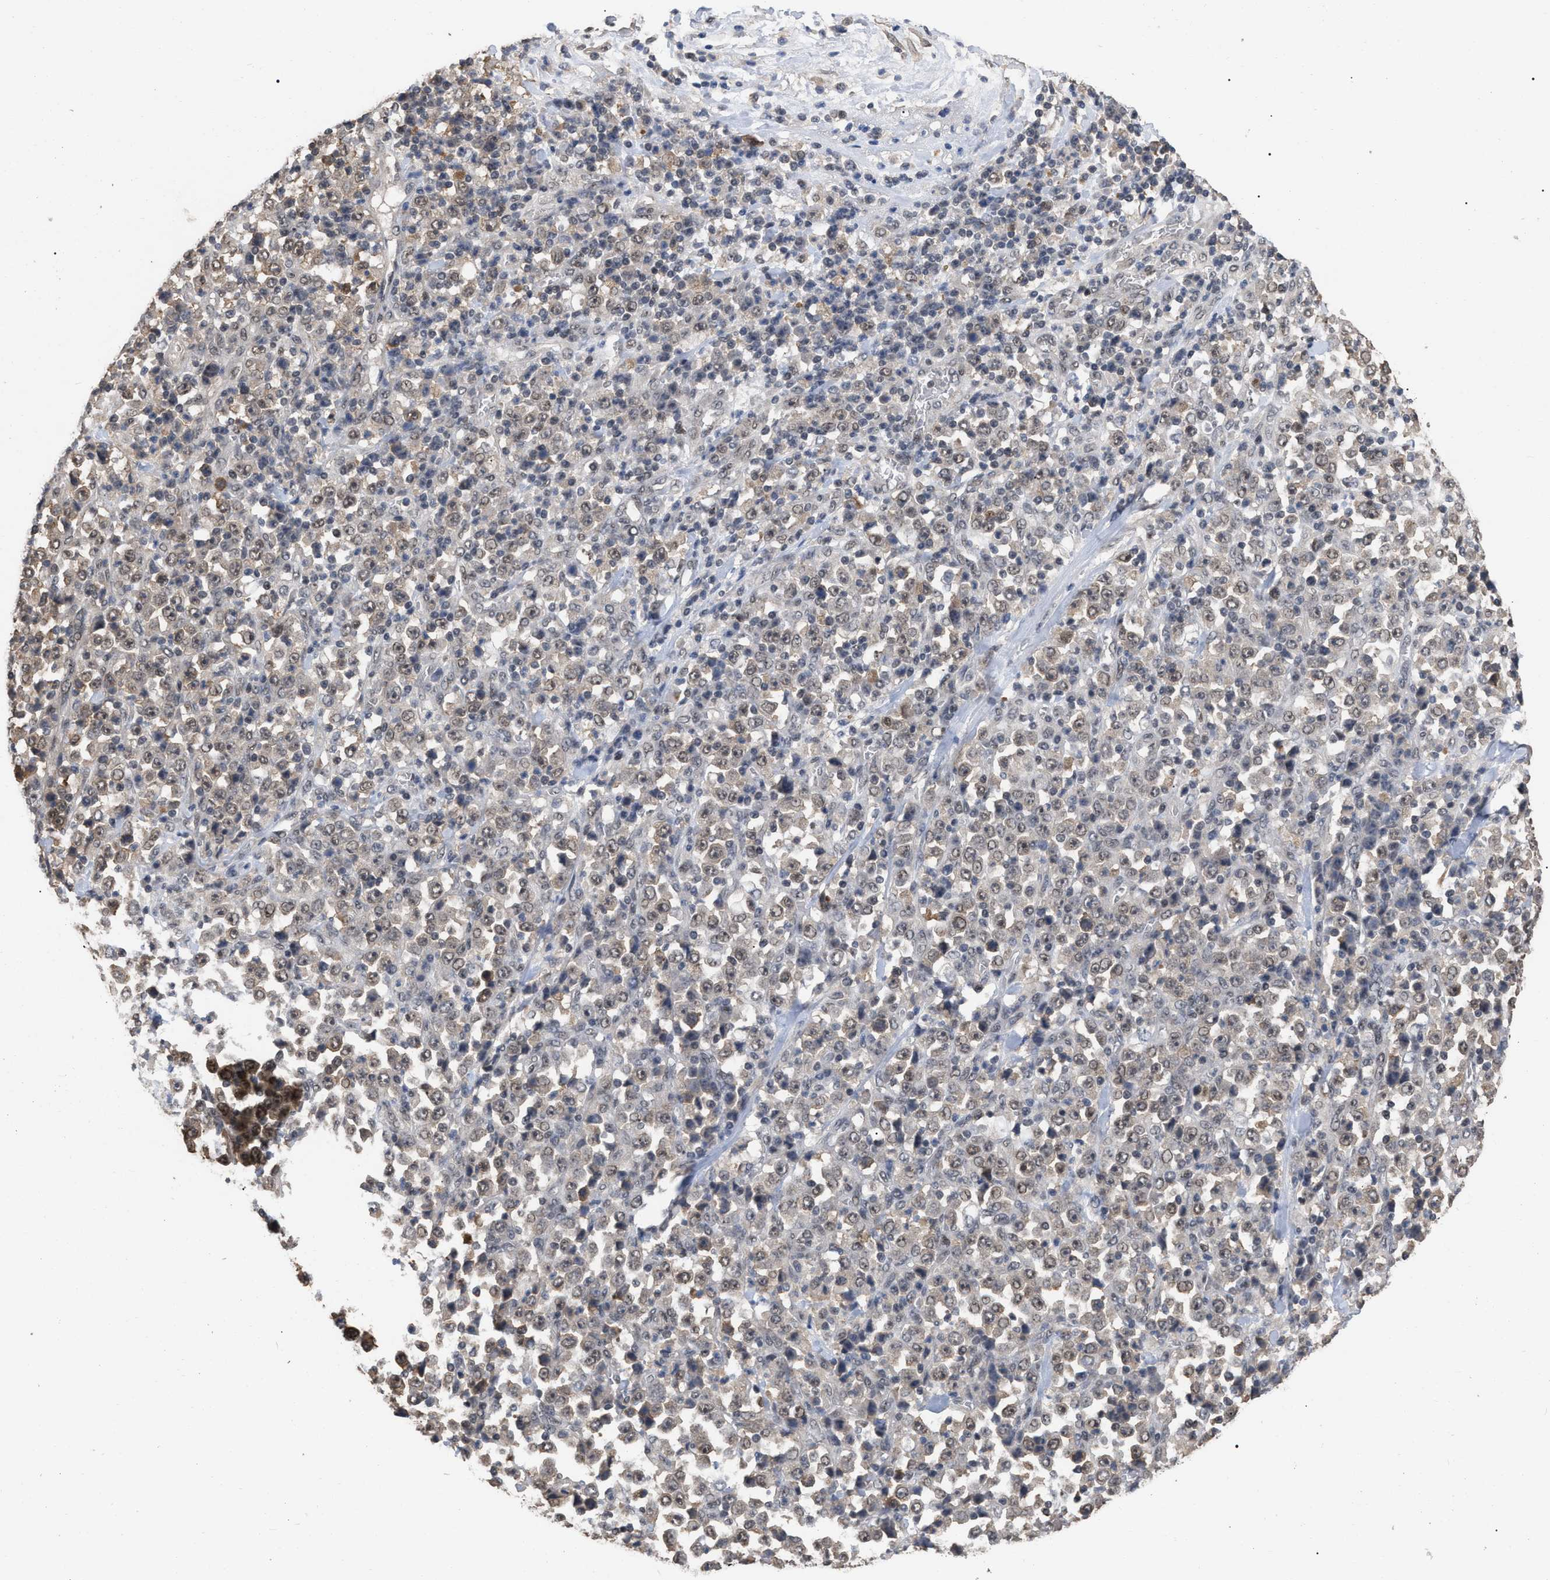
{"staining": {"intensity": "weak", "quantity": ">75%", "location": "nuclear"}, "tissue": "stomach cancer", "cell_type": "Tumor cells", "image_type": "cancer", "snomed": [{"axis": "morphology", "description": "Normal tissue, NOS"}, {"axis": "morphology", "description": "Adenocarcinoma, NOS"}, {"axis": "topography", "description": "Stomach, upper"}, {"axis": "topography", "description": "Stomach"}], "caption": "Tumor cells exhibit weak nuclear expression in about >75% of cells in adenocarcinoma (stomach).", "gene": "JAZF1", "patient": {"sex": "male", "age": 59}}